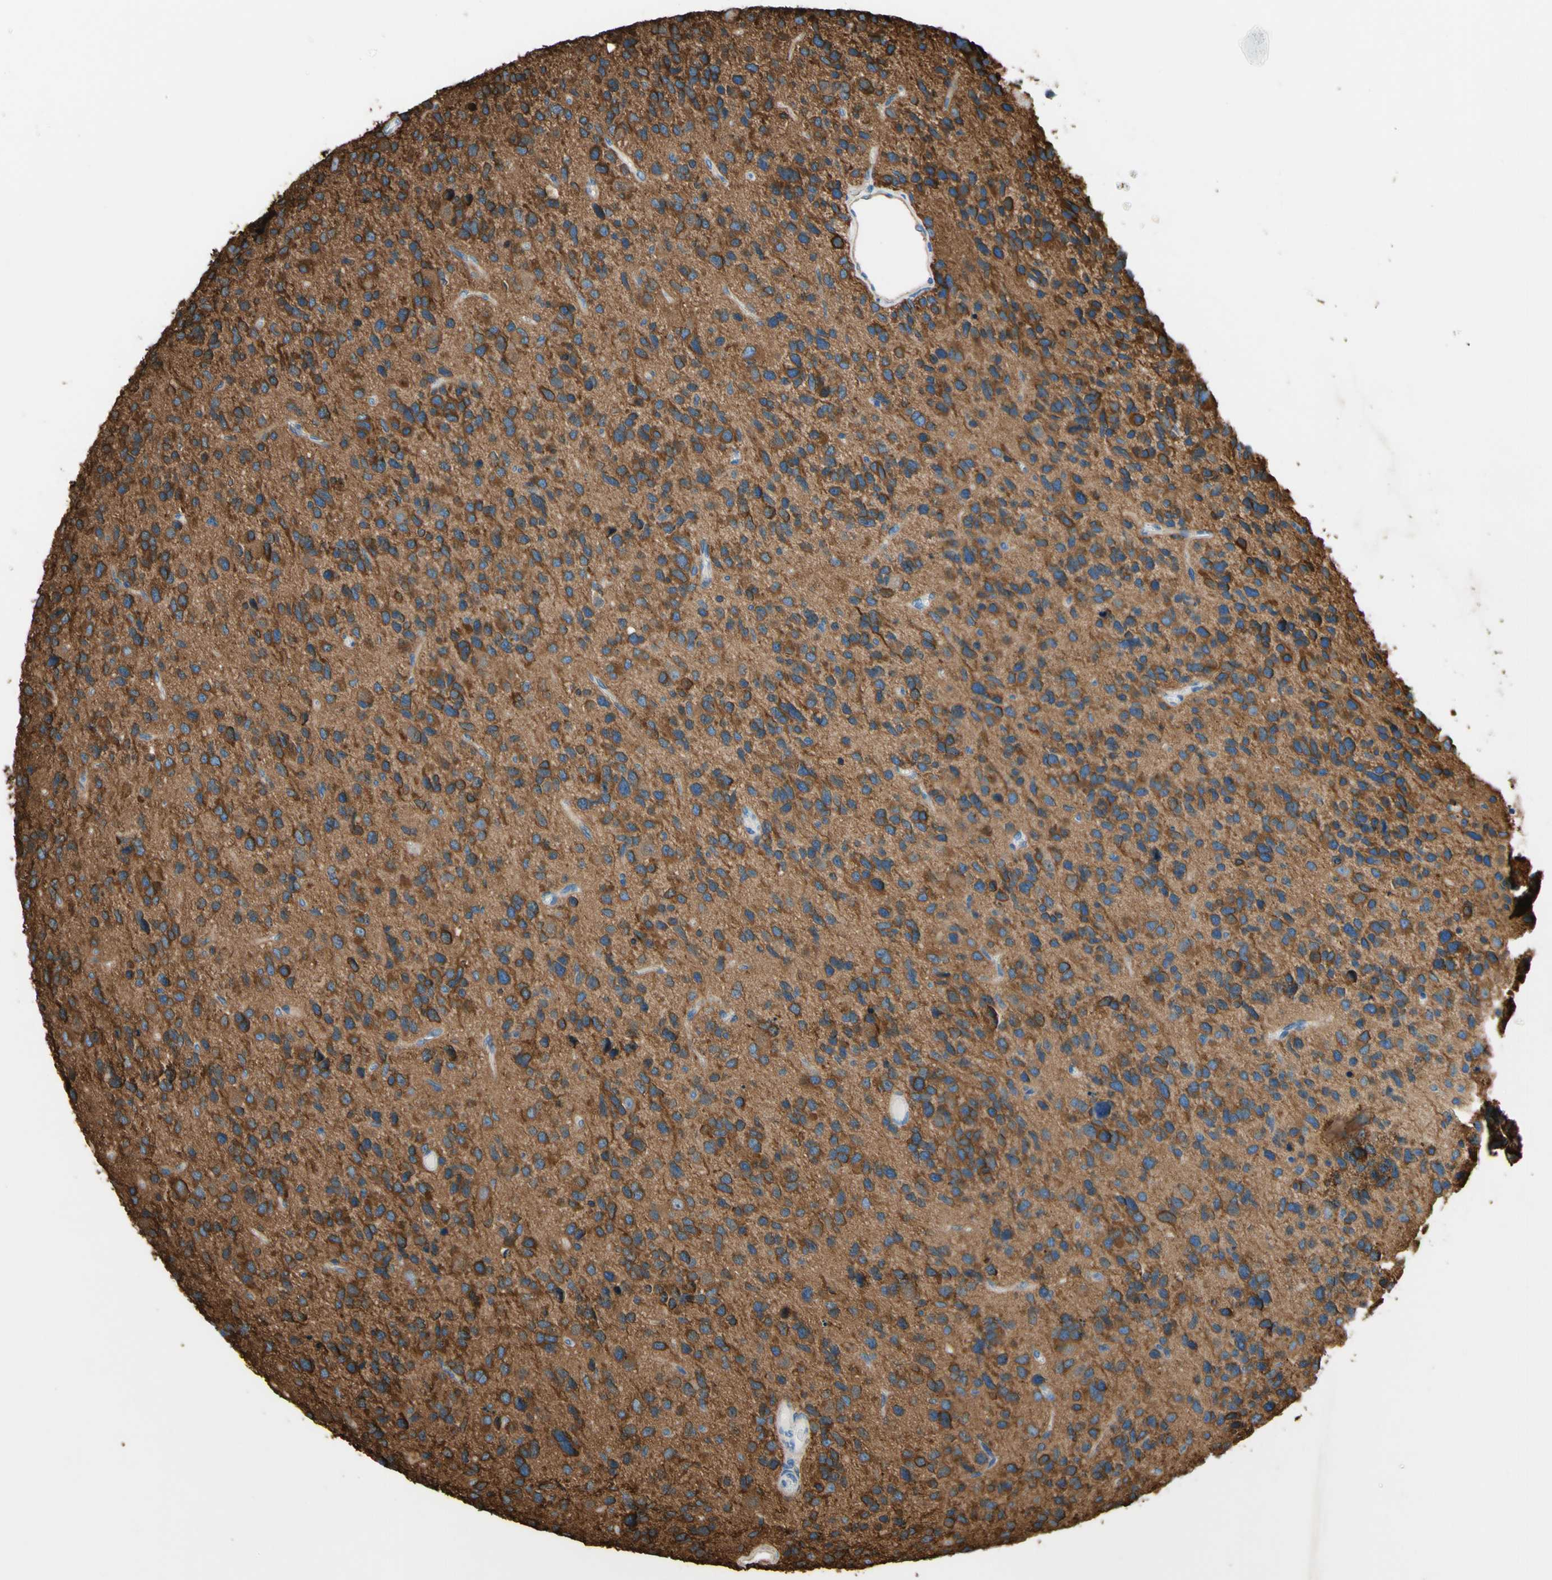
{"staining": {"intensity": "strong", "quantity": "25%-75%", "location": "cytoplasmic/membranous"}, "tissue": "glioma", "cell_type": "Tumor cells", "image_type": "cancer", "snomed": [{"axis": "morphology", "description": "Glioma, malignant, High grade"}, {"axis": "topography", "description": "Brain"}], "caption": "Protein expression analysis of human glioma reveals strong cytoplasmic/membranous positivity in about 25%-75% of tumor cells.", "gene": "DPYSL3", "patient": {"sex": "female", "age": 58}}